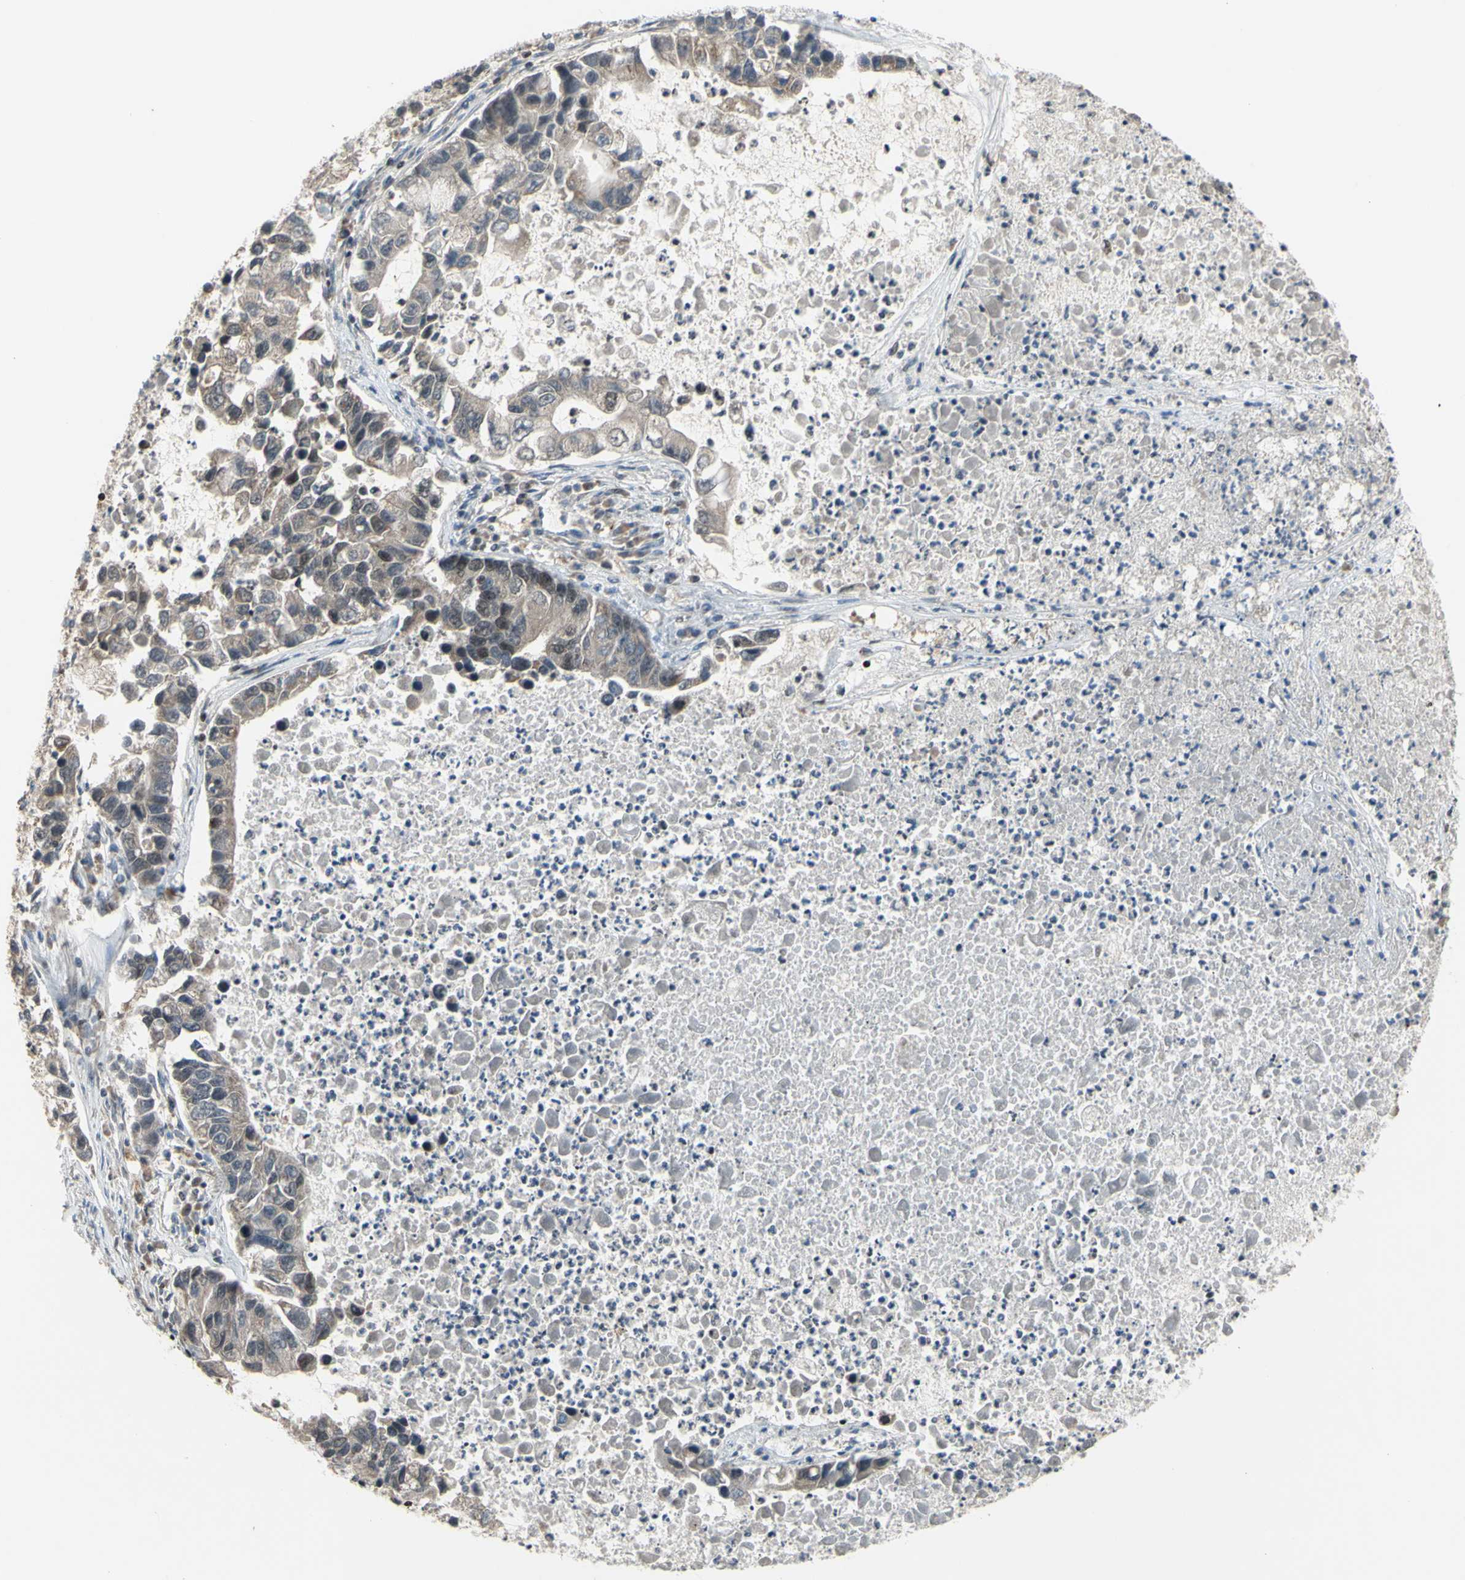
{"staining": {"intensity": "negative", "quantity": "none", "location": "none"}, "tissue": "lung cancer", "cell_type": "Tumor cells", "image_type": "cancer", "snomed": [{"axis": "morphology", "description": "Adenocarcinoma, NOS"}, {"axis": "topography", "description": "Lung"}], "caption": "An IHC micrograph of lung cancer is shown. There is no staining in tumor cells of lung cancer.", "gene": "SP4", "patient": {"sex": "female", "age": 51}}